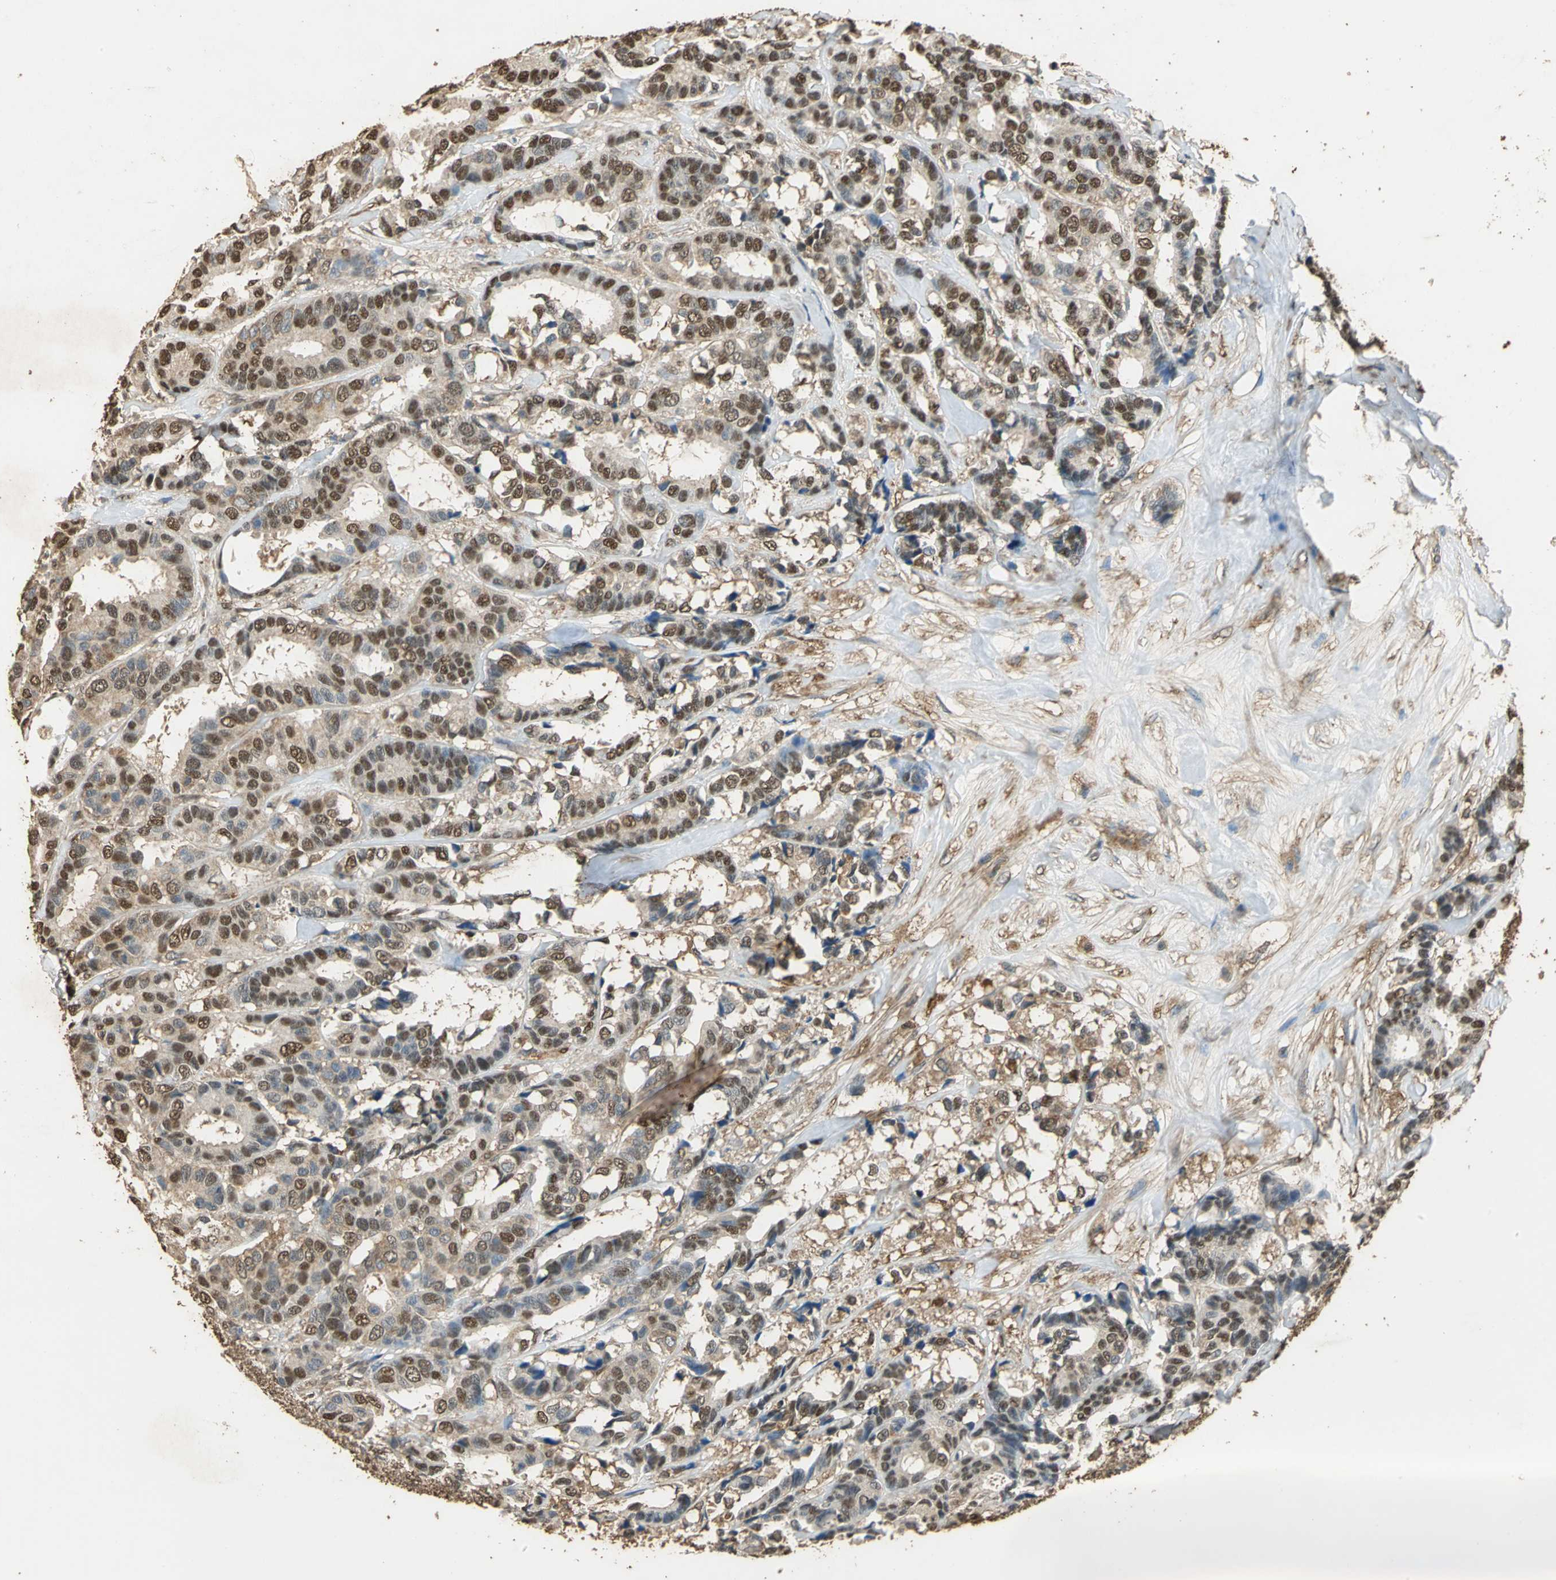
{"staining": {"intensity": "moderate", "quantity": ">75%", "location": "cytoplasmic/membranous"}, "tissue": "breast cancer", "cell_type": "Tumor cells", "image_type": "cancer", "snomed": [{"axis": "morphology", "description": "Duct carcinoma"}, {"axis": "topography", "description": "Breast"}], "caption": "An immunohistochemistry (IHC) photomicrograph of tumor tissue is shown. Protein staining in brown shows moderate cytoplasmic/membranous positivity in breast invasive ductal carcinoma within tumor cells.", "gene": "GAPDH", "patient": {"sex": "female", "age": 87}}